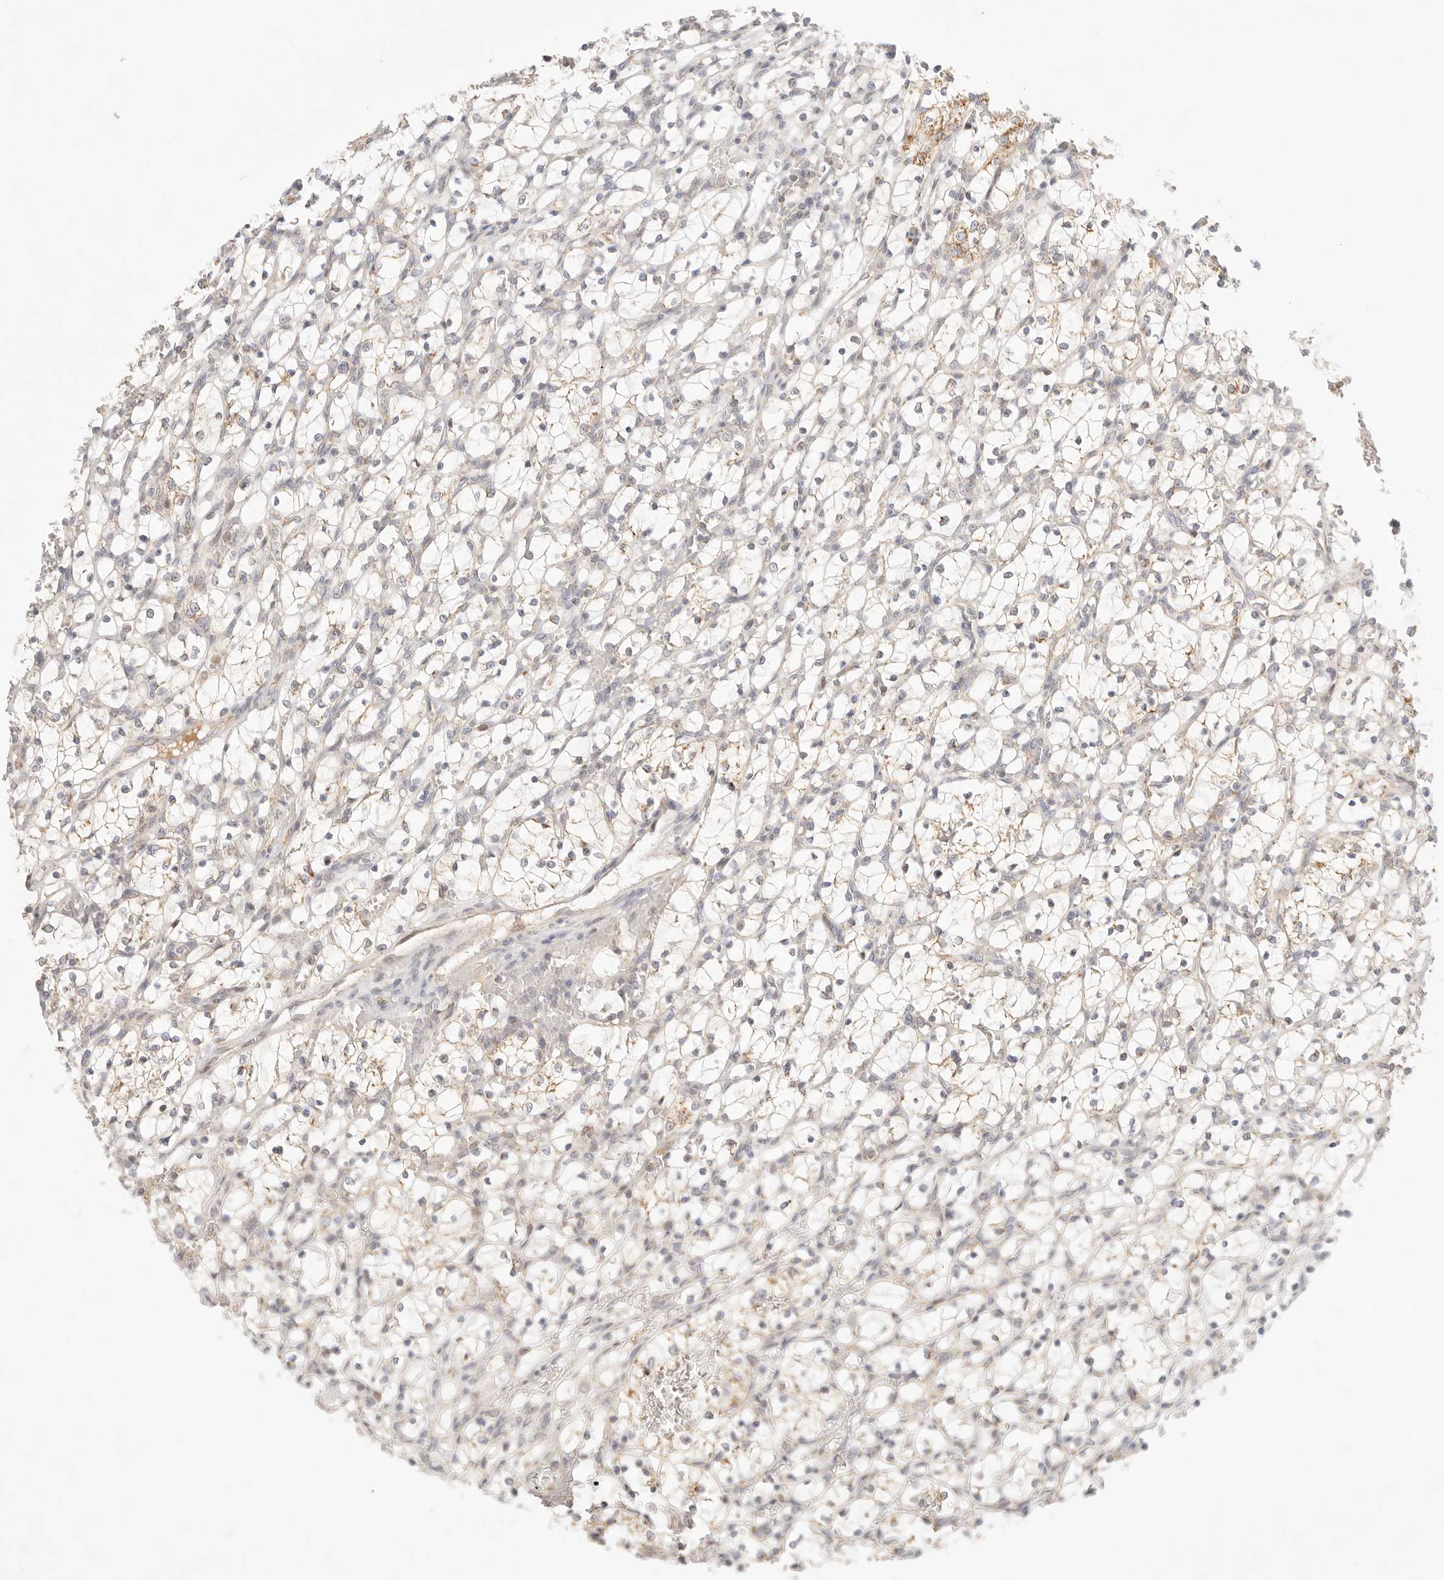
{"staining": {"intensity": "weak", "quantity": "<25%", "location": "cytoplasmic/membranous"}, "tissue": "renal cancer", "cell_type": "Tumor cells", "image_type": "cancer", "snomed": [{"axis": "morphology", "description": "Adenocarcinoma, NOS"}, {"axis": "topography", "description": "Kidney"}], "caption": "This is an IHC micrograph of human renal cancer (adenocarcinoma). There is no positivity in tumor cells.", "gene": "COA6", "patient": {"sex": "female", "age": 69}}